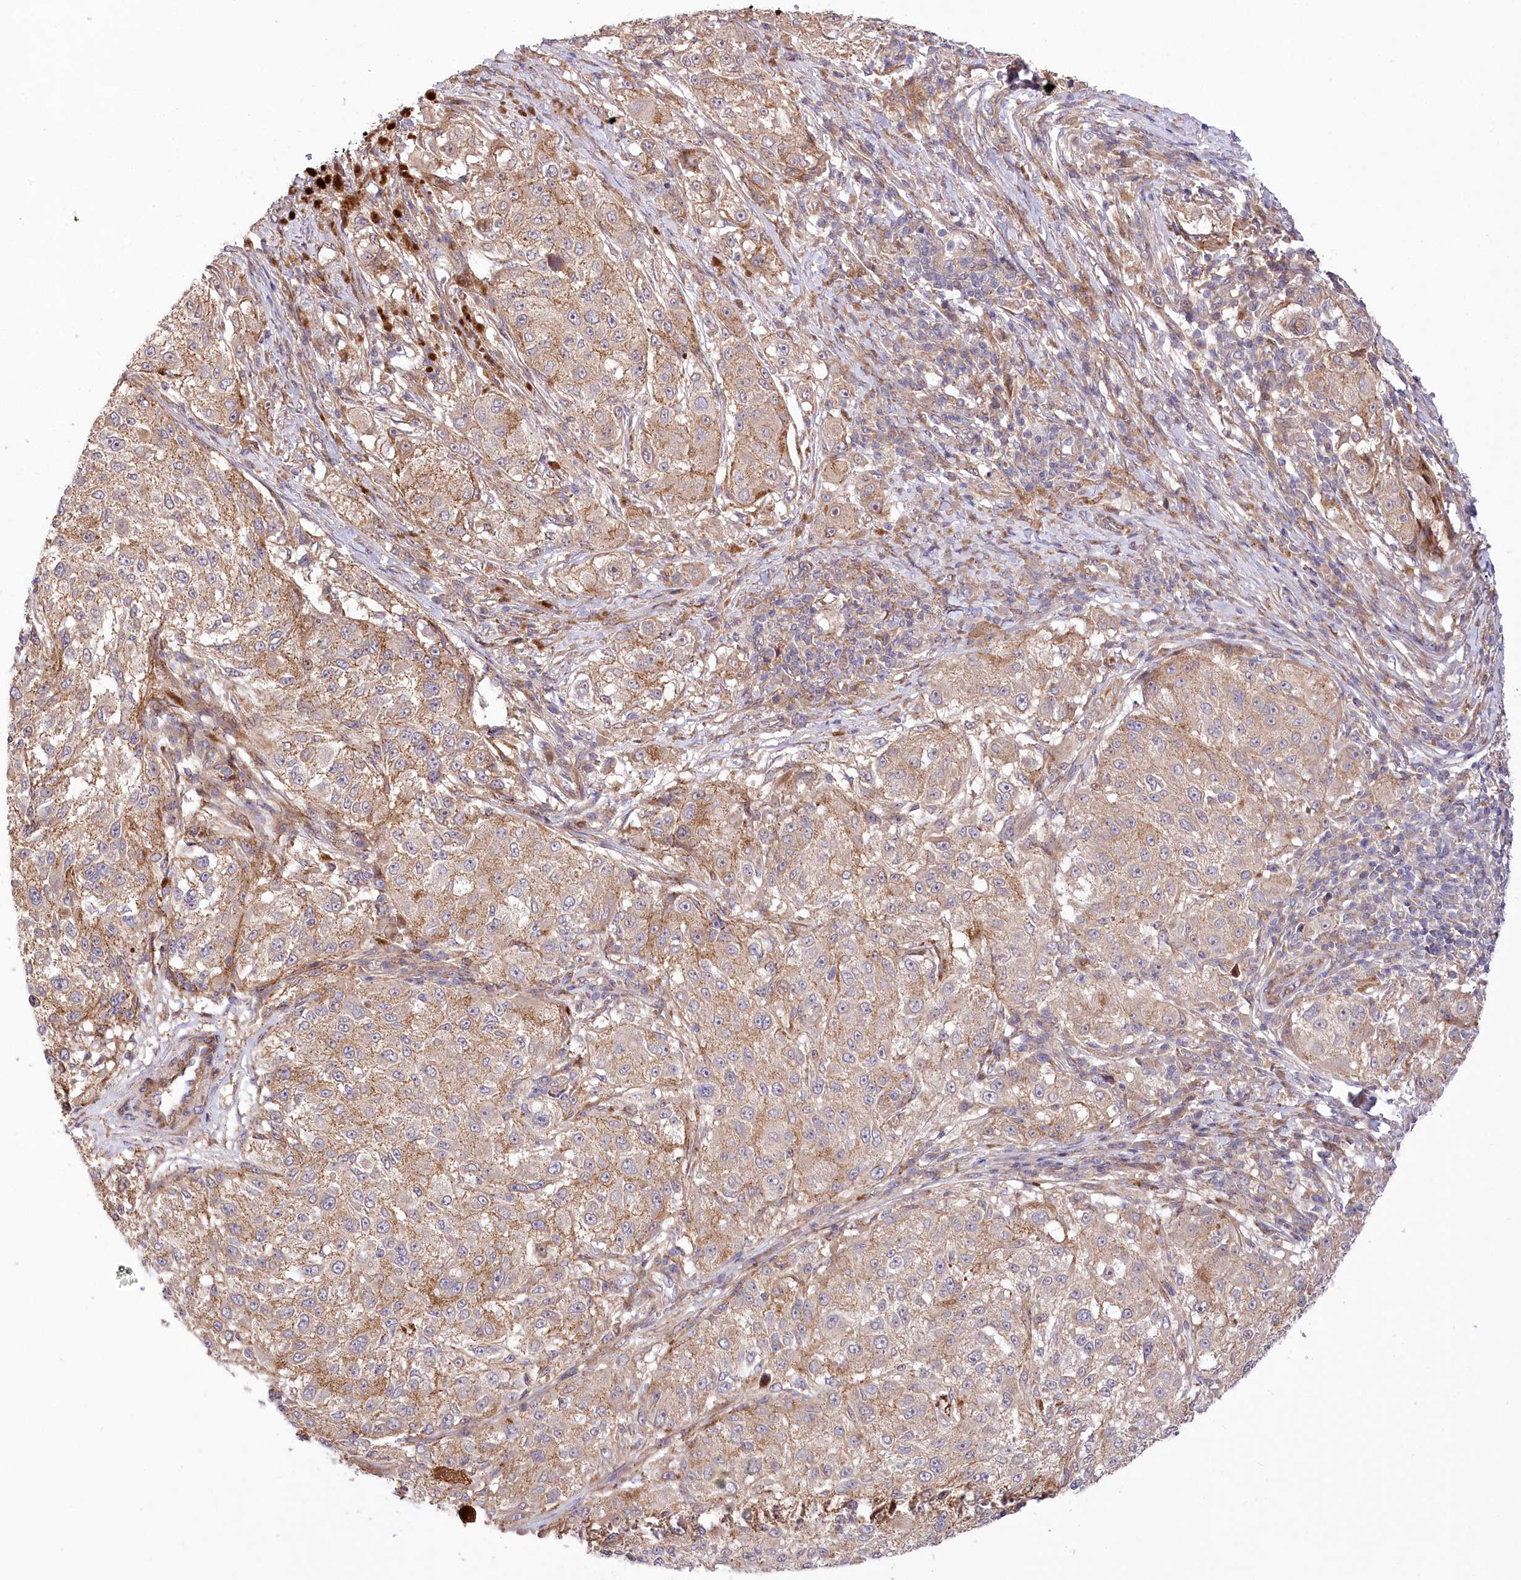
{"staining": {"intensity": "weak", "quantity": ">75%", "location": "cytoplasmic/membranous"}, "tissue": "melanoma", "cell_type": "Tumor cells", "image_type": "cancer", "snomed": [{"axis": "morphology", "description": "Necrosis, NOS"}, {"axis": "morphology", "description": "Malignant melanoma, NOS"}, {"axis": "topography", "description": "Skin"}], "caption": "Malignant melanoma was stained to show a protein in brown. There is low levels of weak cytoplasmic/membranous positivity in approximately >75% of tumor cells. The staining was performed using DAB to visualize the protein expression in brown, while the nuclei were stained in blue with hematoxylin (Magnification: 20x).", "gene": "TRUB1", "patient": {"sex": "female", "age": 87}}